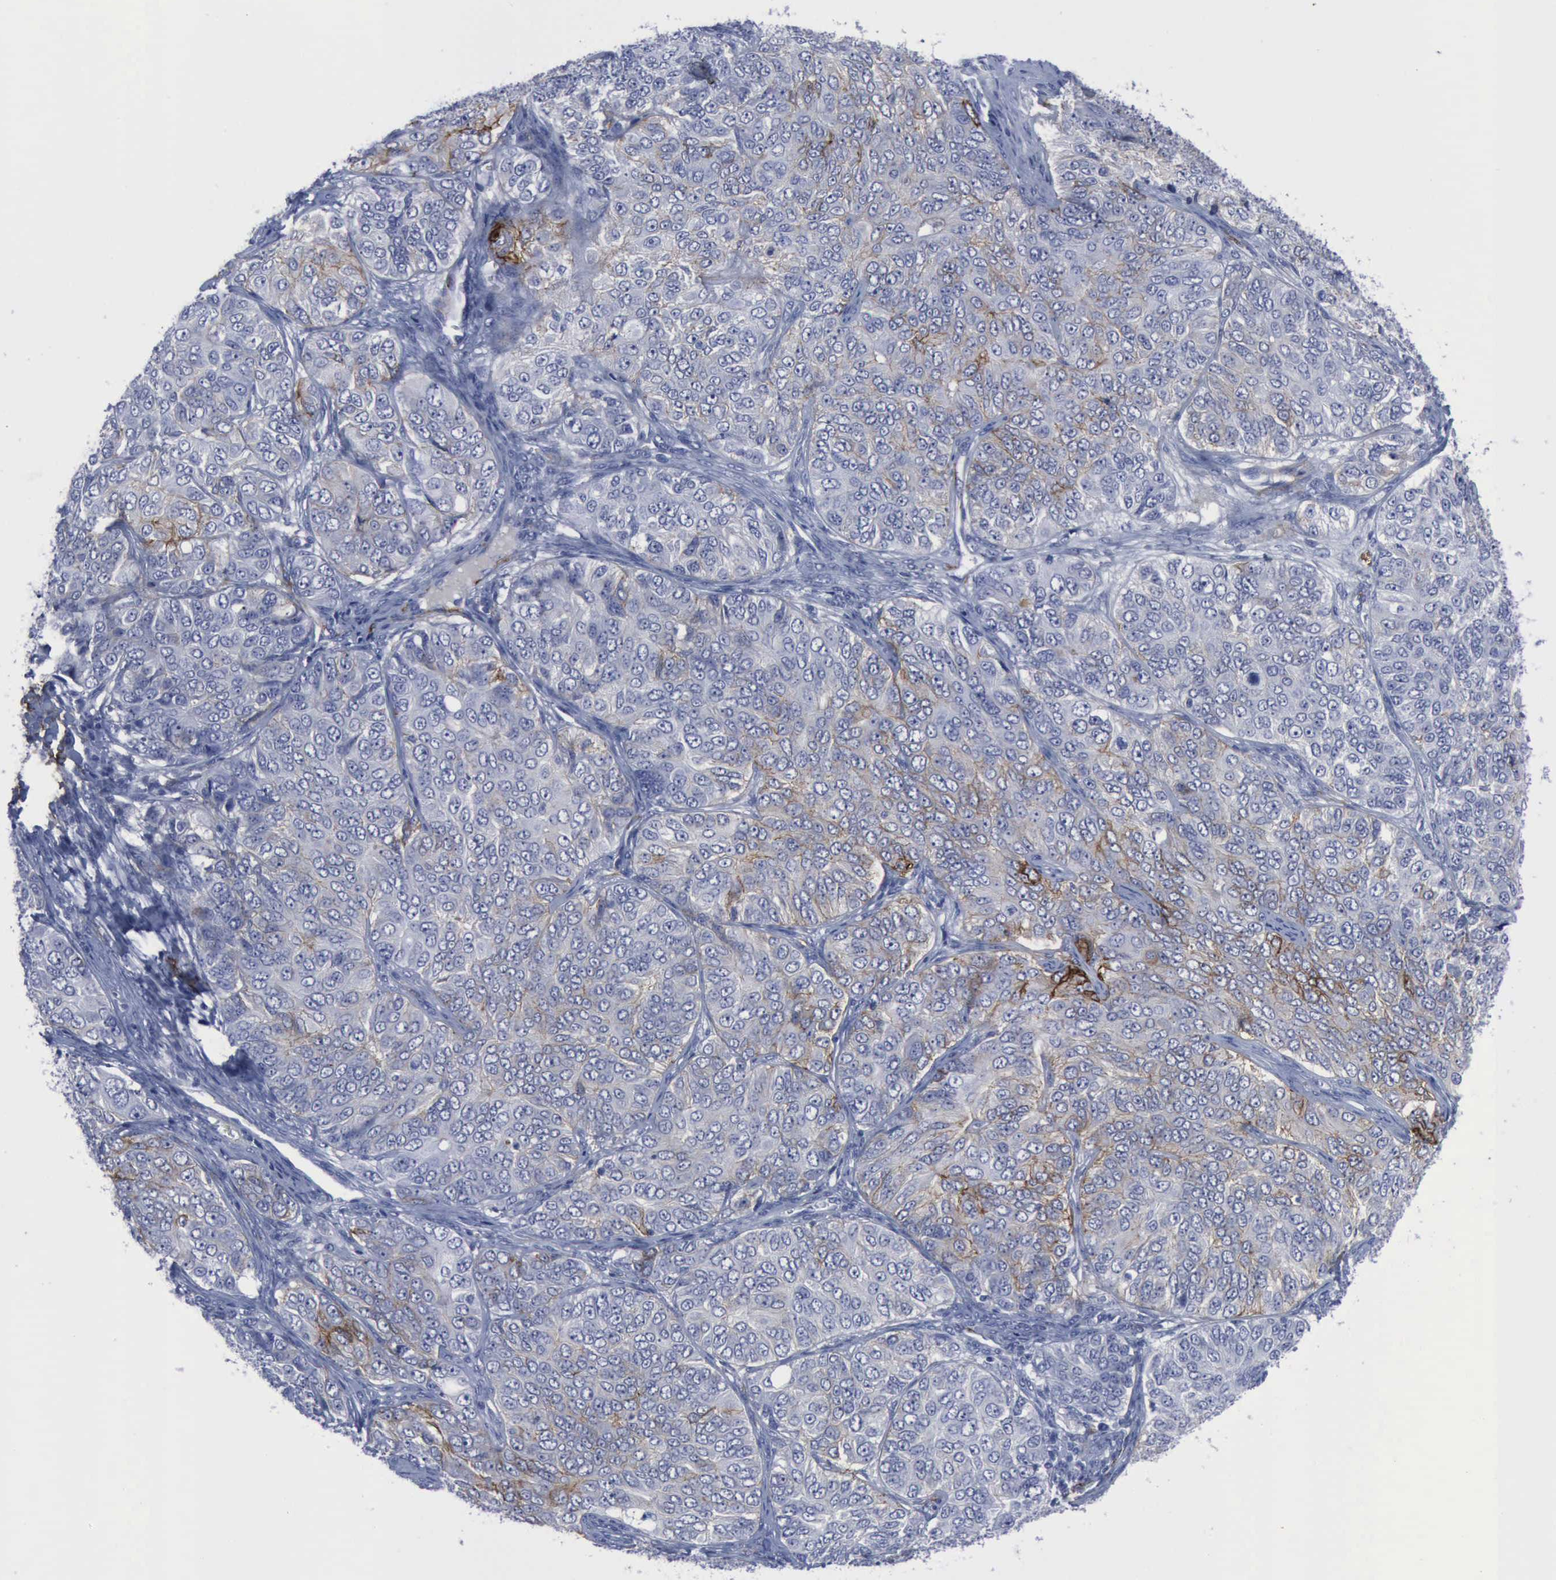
{"staining": {"intensity": "negative", "quantity": "none", "location": "none"}, "tissue": "ovarian cancer", "cell_type": "Tumor cells", "image_type": "cancer", "snomed": [{"axis": "morphology", "description": "Carcinoma, endometroid"}, {"axis": "topography", "description": "Ovary"}], "caption": "Human ovarian cancer stained for a protein using immunohistochemistry (IHC) demonstrates no expression in tumor cells.", "gene": "NGFR", "patient": {"sex": "female", "age": 51}}